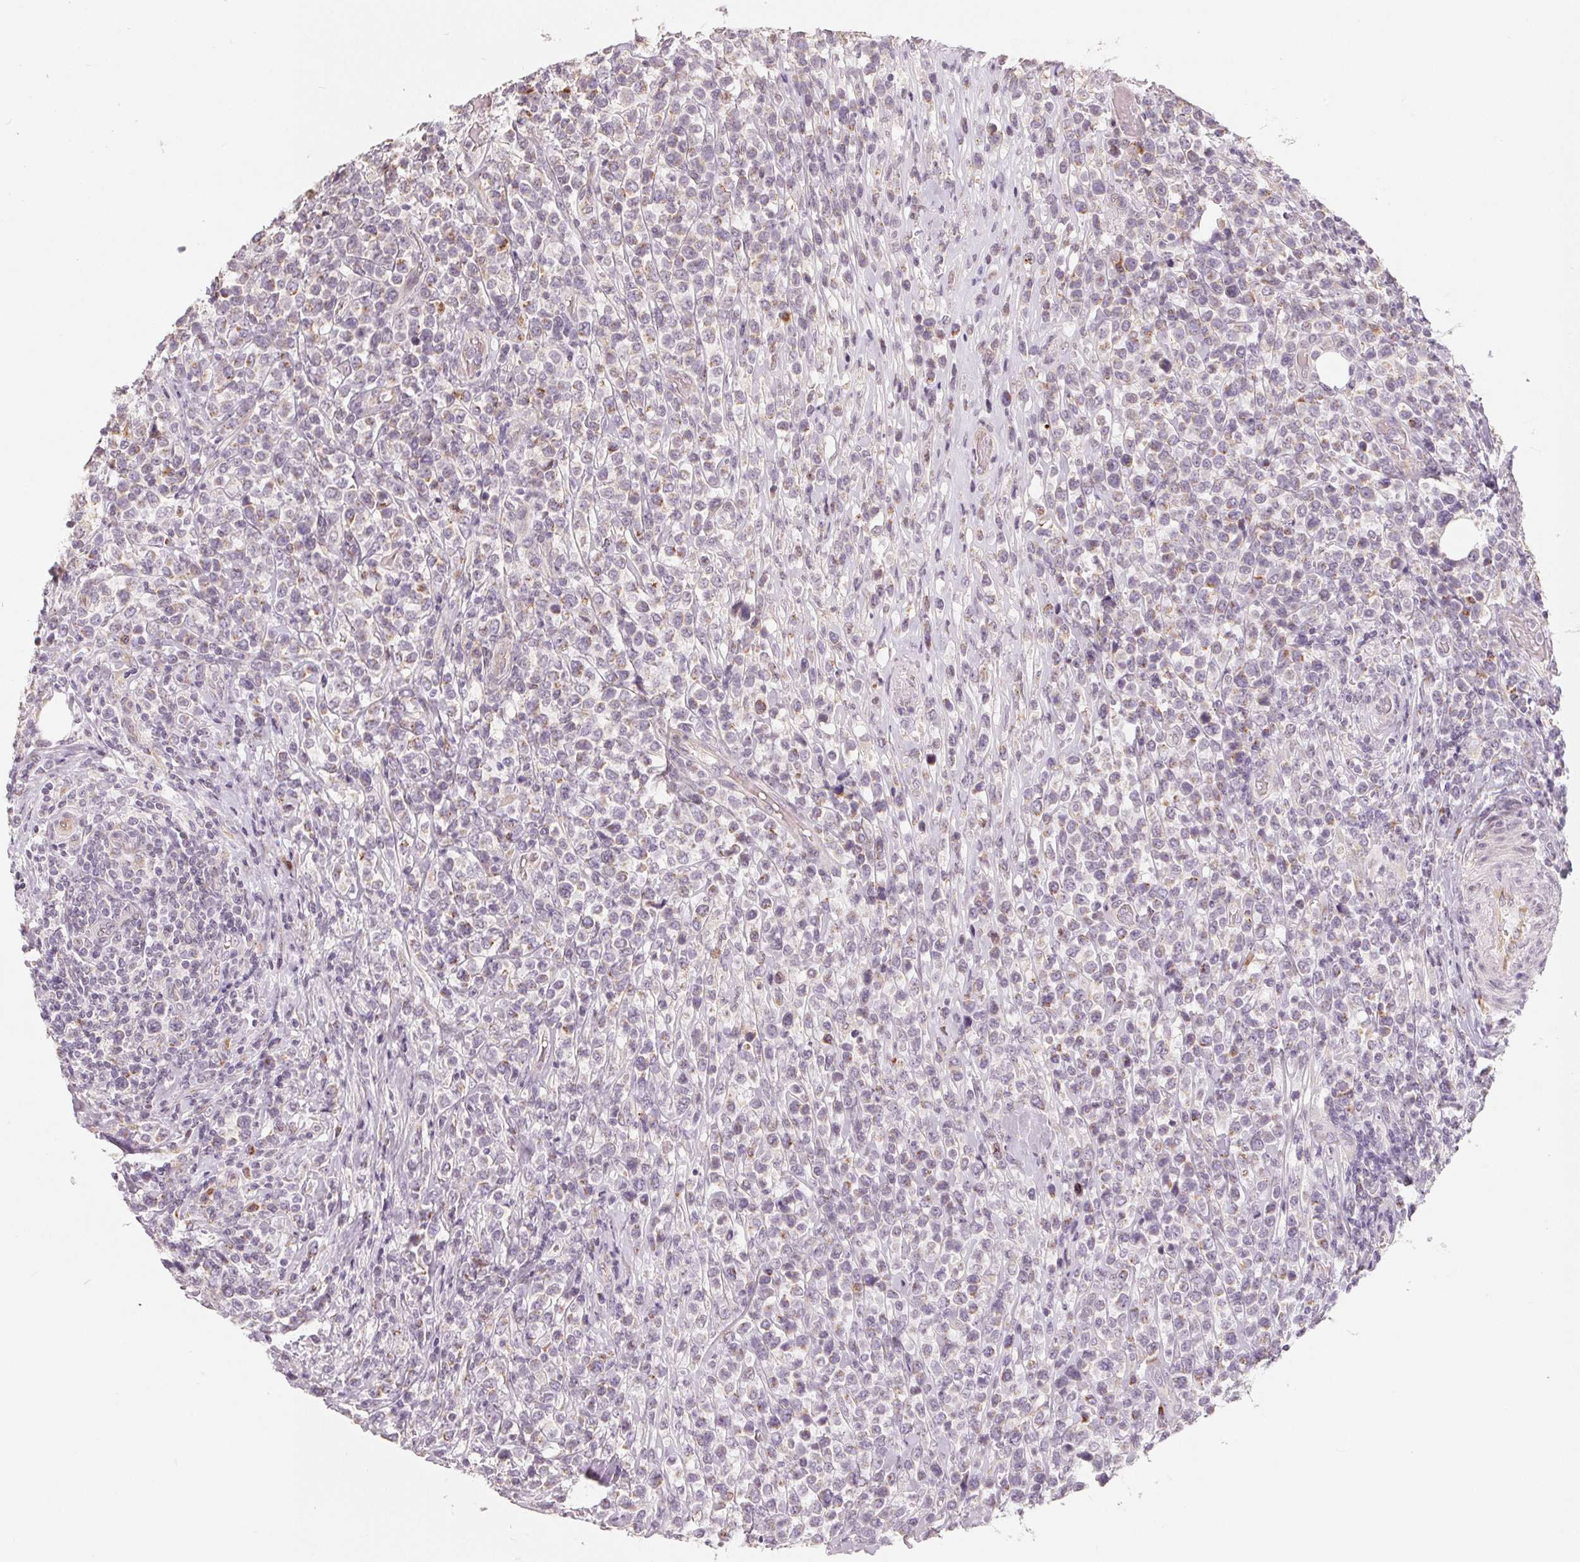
{"staining": {"intensity": "negative", "quantity": "none", "location": "none"}, "tissue": "lymphoma", "cell_type": "Tumor cells", "image_type": "cancer", "snomed": [{"axis": "morphology", "description": "Malignant lymphoma, non-Hodgkin's type, High grade"}, {"axis": "topography", "description": "Soft tissue"}], "caption": "There is no significant expression in tumor cells of lymphoma.", "gene": "TMSB15B", "patient": {"sex": "female", "age": 56}}